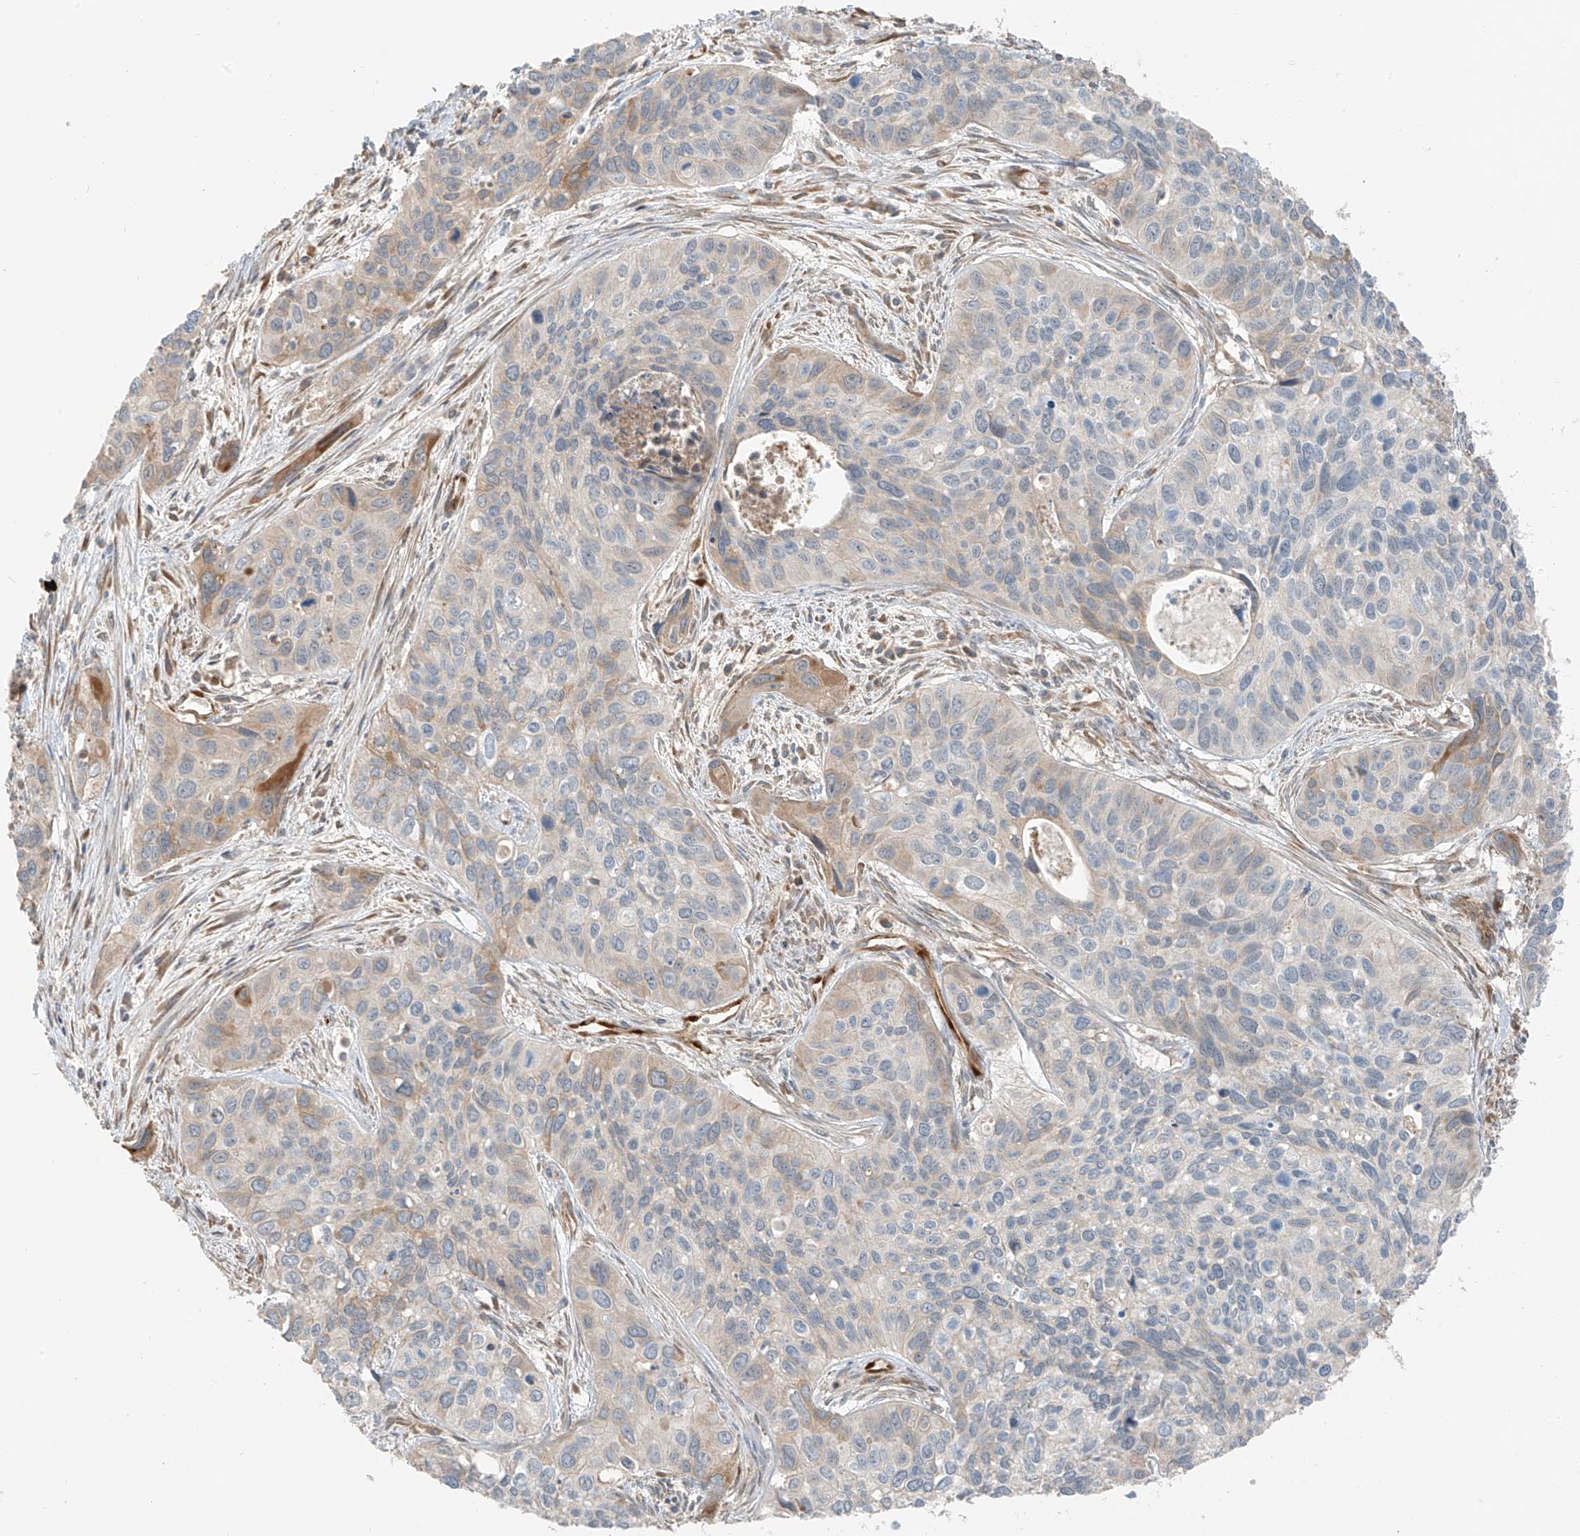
{"staining": {"intensity": "moderate", "quantity": "<25%", "location": "cytoplasmic/membranous"}, "tissue": "cervical cancer", "cell_type": "Tumor cells", "image_type": "cancer", "snomed": [{"axis": "morphology", "description": "Squamous cell carcinoma, NOS"}, {"axis": "topography", "description": "Cervix"}], "caption": "Moderate cytoplasmic/membranous expression is seen in approximately <25% of tumor cells in cervical cancer.", "gene": "FSTL1", "patient": {"sex": "female", "age": 55}}